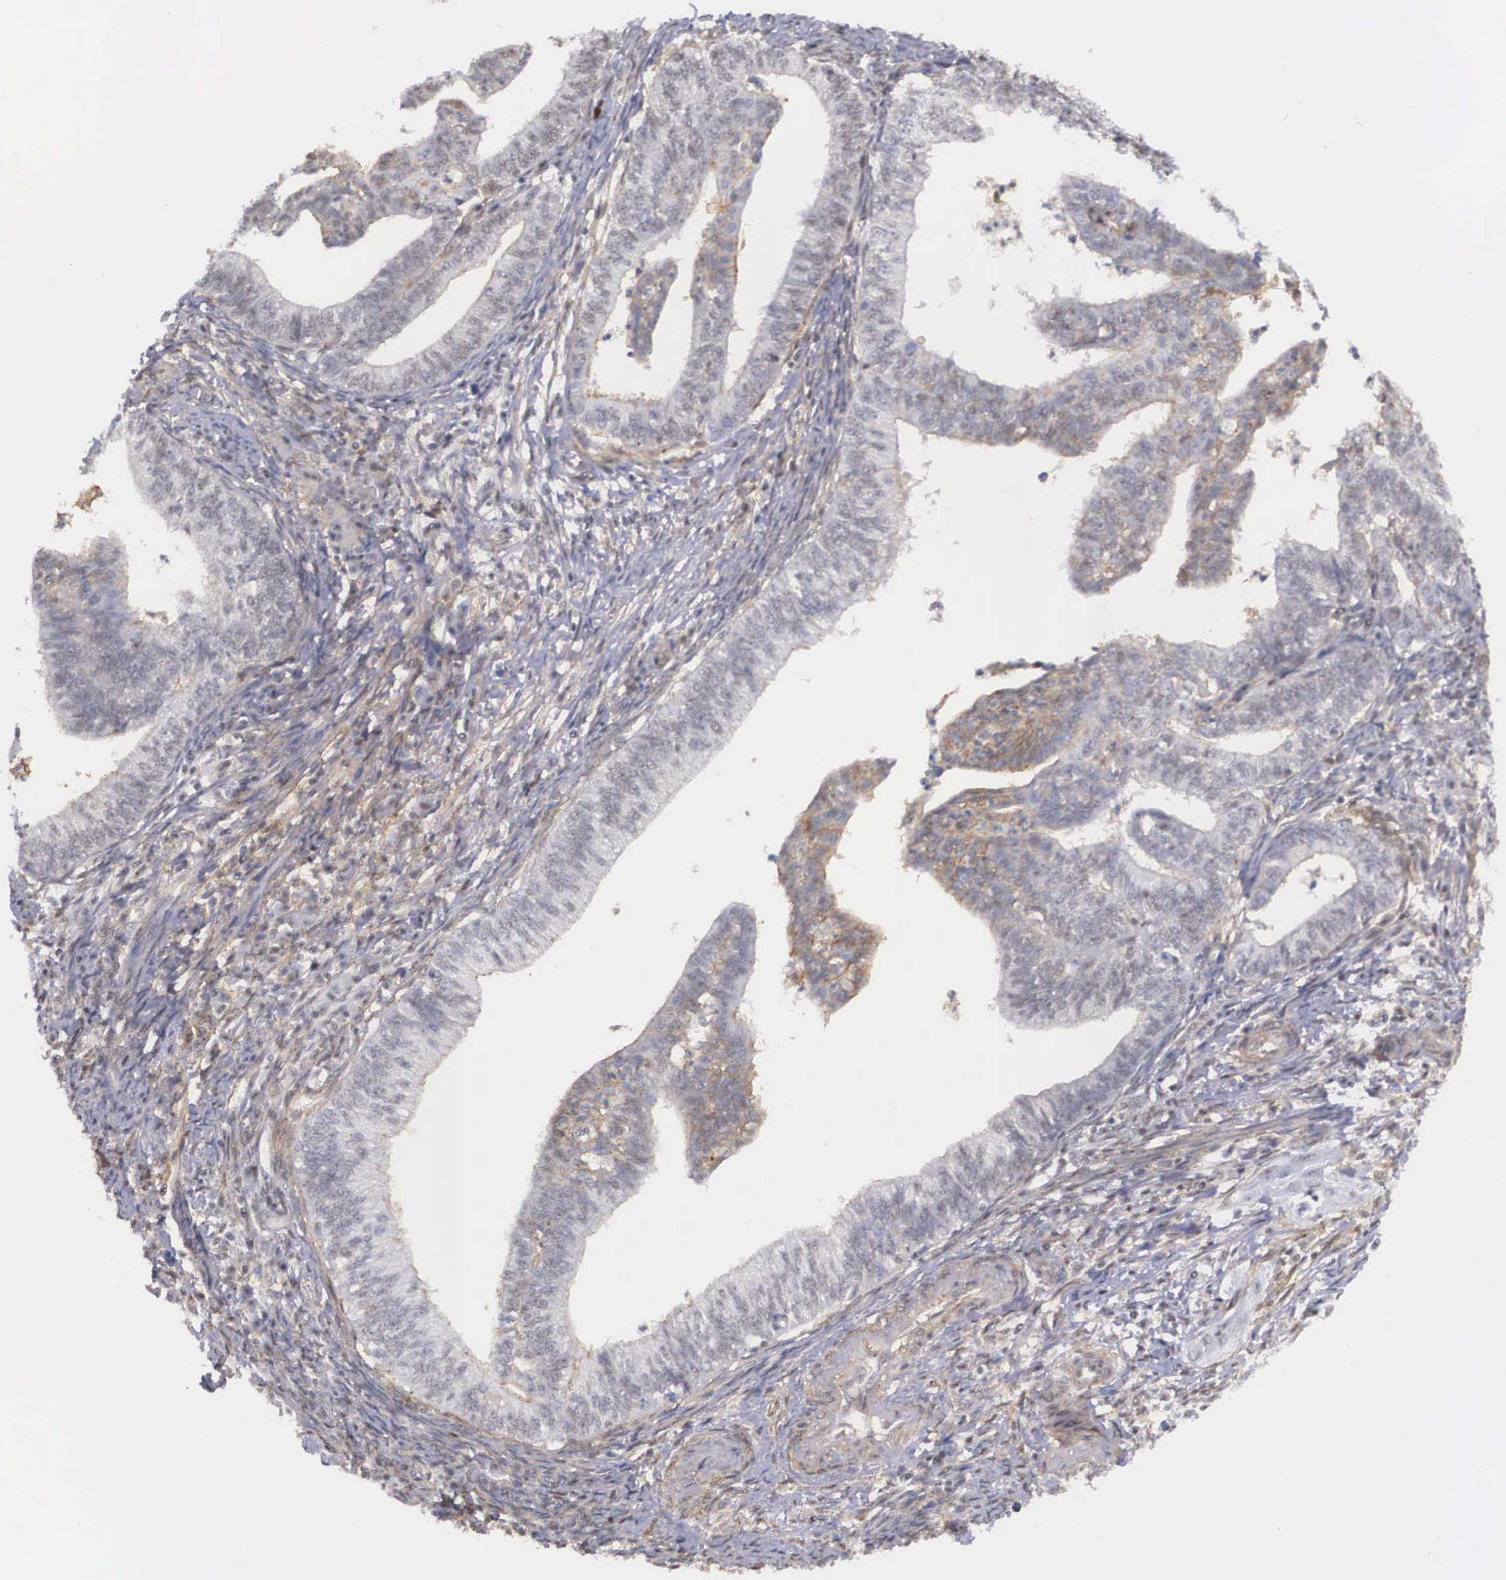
{"staining": {"intensity": "negative", "quantity": "none", "location": "none"}, "tissue": "endometrial cancer", "cell_type": "Tumor cells", "image_type": "cancer", "snomed": [{"axis": "morphology", "description": "Adenocarcinoma, NOS"}, {"axis": "topography", "description": "Endometrium"}], "caption": "Immunohistochemical staining of endometrial adenocarcinoma displays no significant expression in tumor cells.", "gene": "NR4A2", "patient": {"sex": "female", "age": 66}}